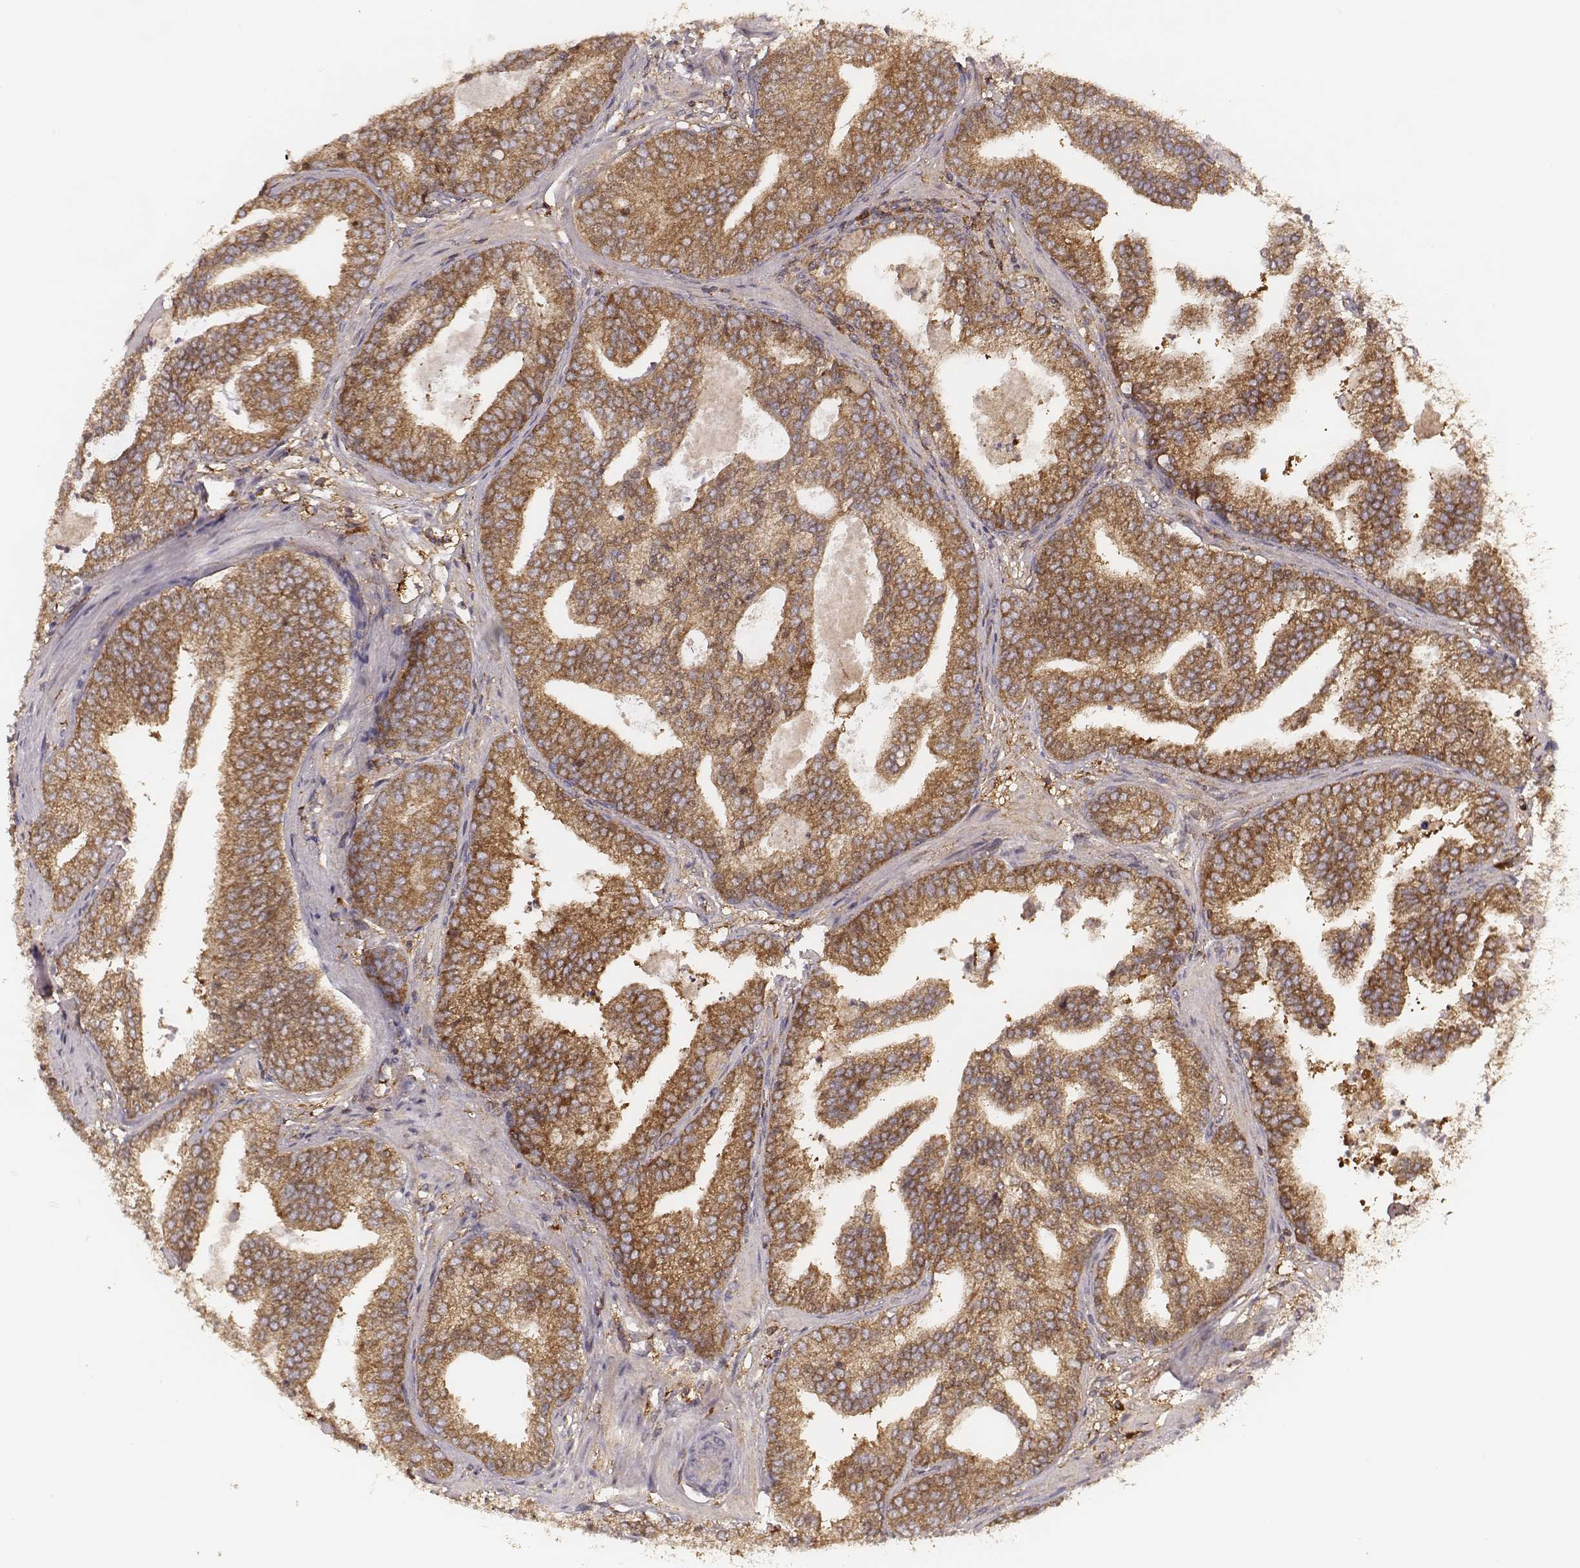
{"staining": {"intensity": "strong", "quantity": ">75%", "location": "cytoplasmic/membranous"}, "tissue": "prostate cancer", "cell_type": "Tumor cells", "image_type": "cancer", "snomed": [{"axis": "morphology", "description": "Adenocarcinoma, NOS"}, {"axis": "topography", "description": "Prostate"}], "caption": "About >75% of tumor cells in human prostate cancer show strong cytoplasmic/membranous protein staining as visualized by brown immunohistochemical staining.", "gene": "CARS1", "patient": {"sex": "male", "age": 64}}